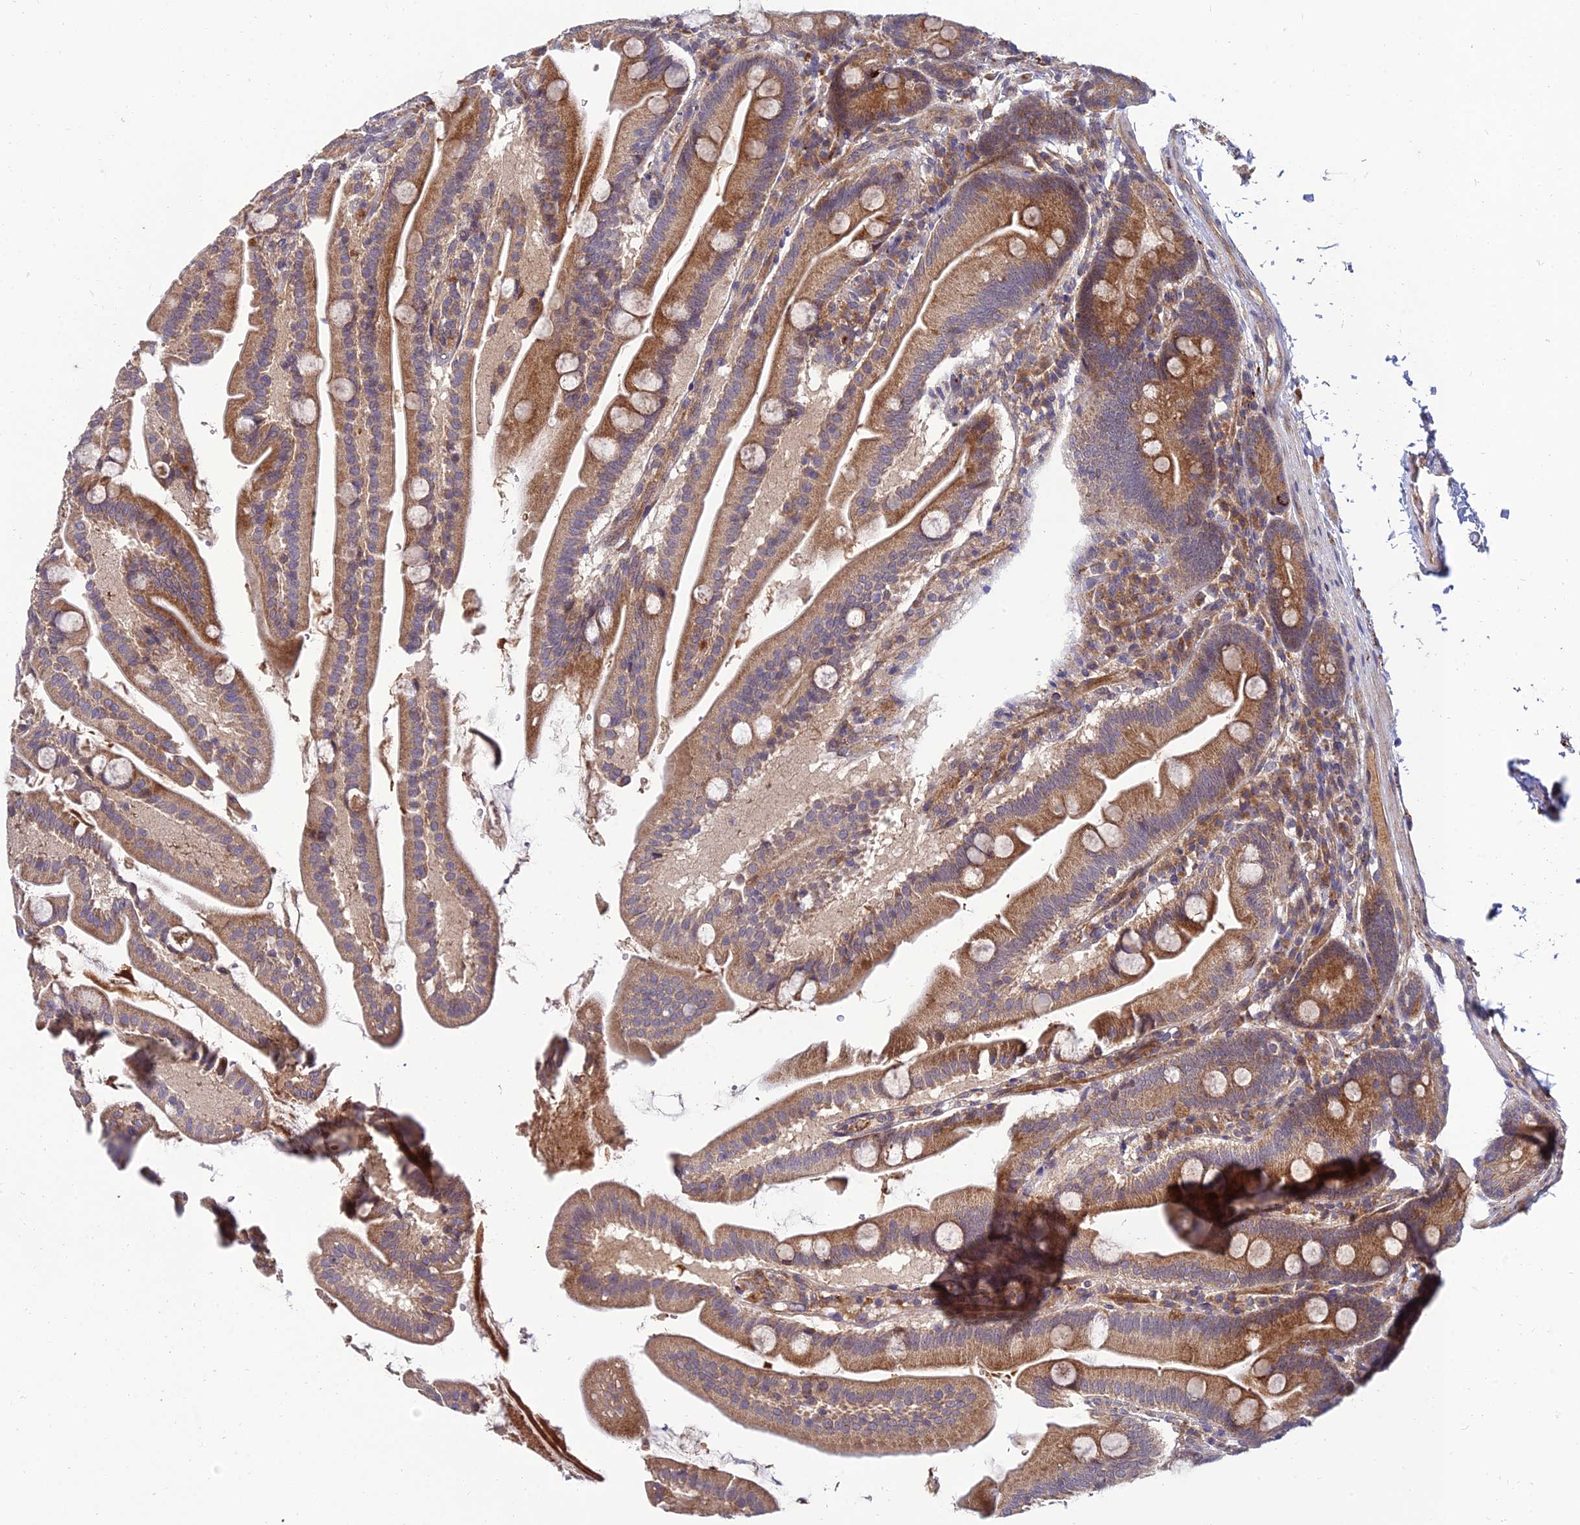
{"staining": {"intensity": "strong", "quantity": ">75%", "location": "cytoplasmic/membranous"}, "tissue": "small intestine", "cell_type": "Glandular cells", "image_type": "normal", "snomed": [{"axis": "morphology", "description": "Normal tissue, NOS"}, {"axis": "topography", "description": "Small intestine"}], "caption": "IHC (DAB) staining of normal small intestine displays strong cytoplasmic/membranous protein expression in about >75% of glandular cells. The protein of interest is shown in brown color, while the nuclei are stained blue.", "gene": "NPY", "patient": {"sex": "female", "age": 68}}